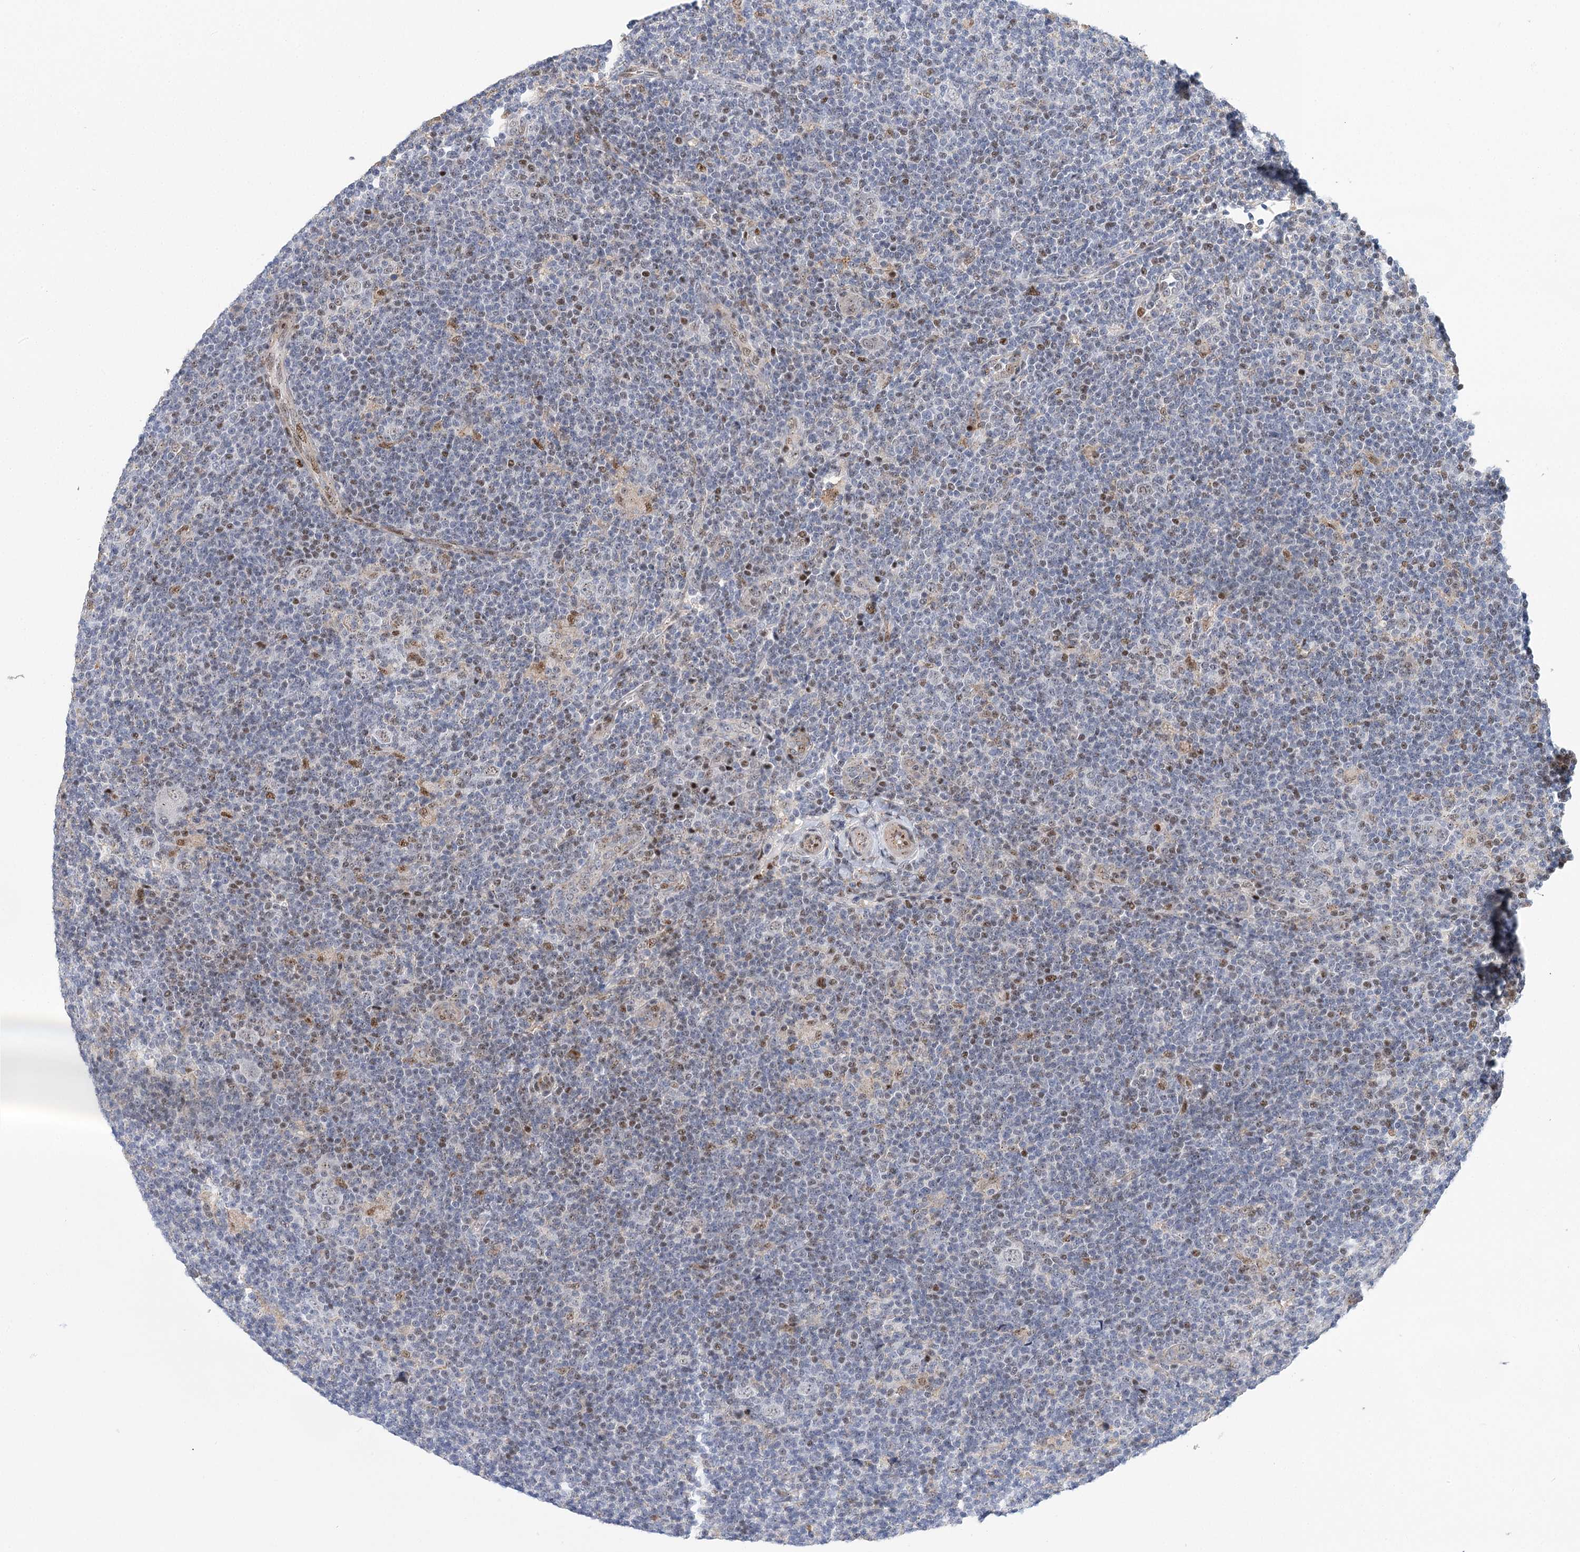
{"staining": {"intensity": "weak", "quantity": "25%-75%", "location": "nuclear"}, "tissue": "lymphoma", "cell_type": "Tumor cells", "image_type": "cancer", "snomed": [{"axis": "morphology", "description": "Hodgkin's disease, NOS"}, {"axis": "topography", "description": "Lymph node"}], "caption": "DAB (3,3'-diaminobenzidine) immunohistochemical staining of human Hodgkin's disease demonstrates weak nuclear protein positivity in approximately 25%-75% of tumor cells.", "gene": "CAMTA1", "patient": {"sex": "female", "age": 57}}